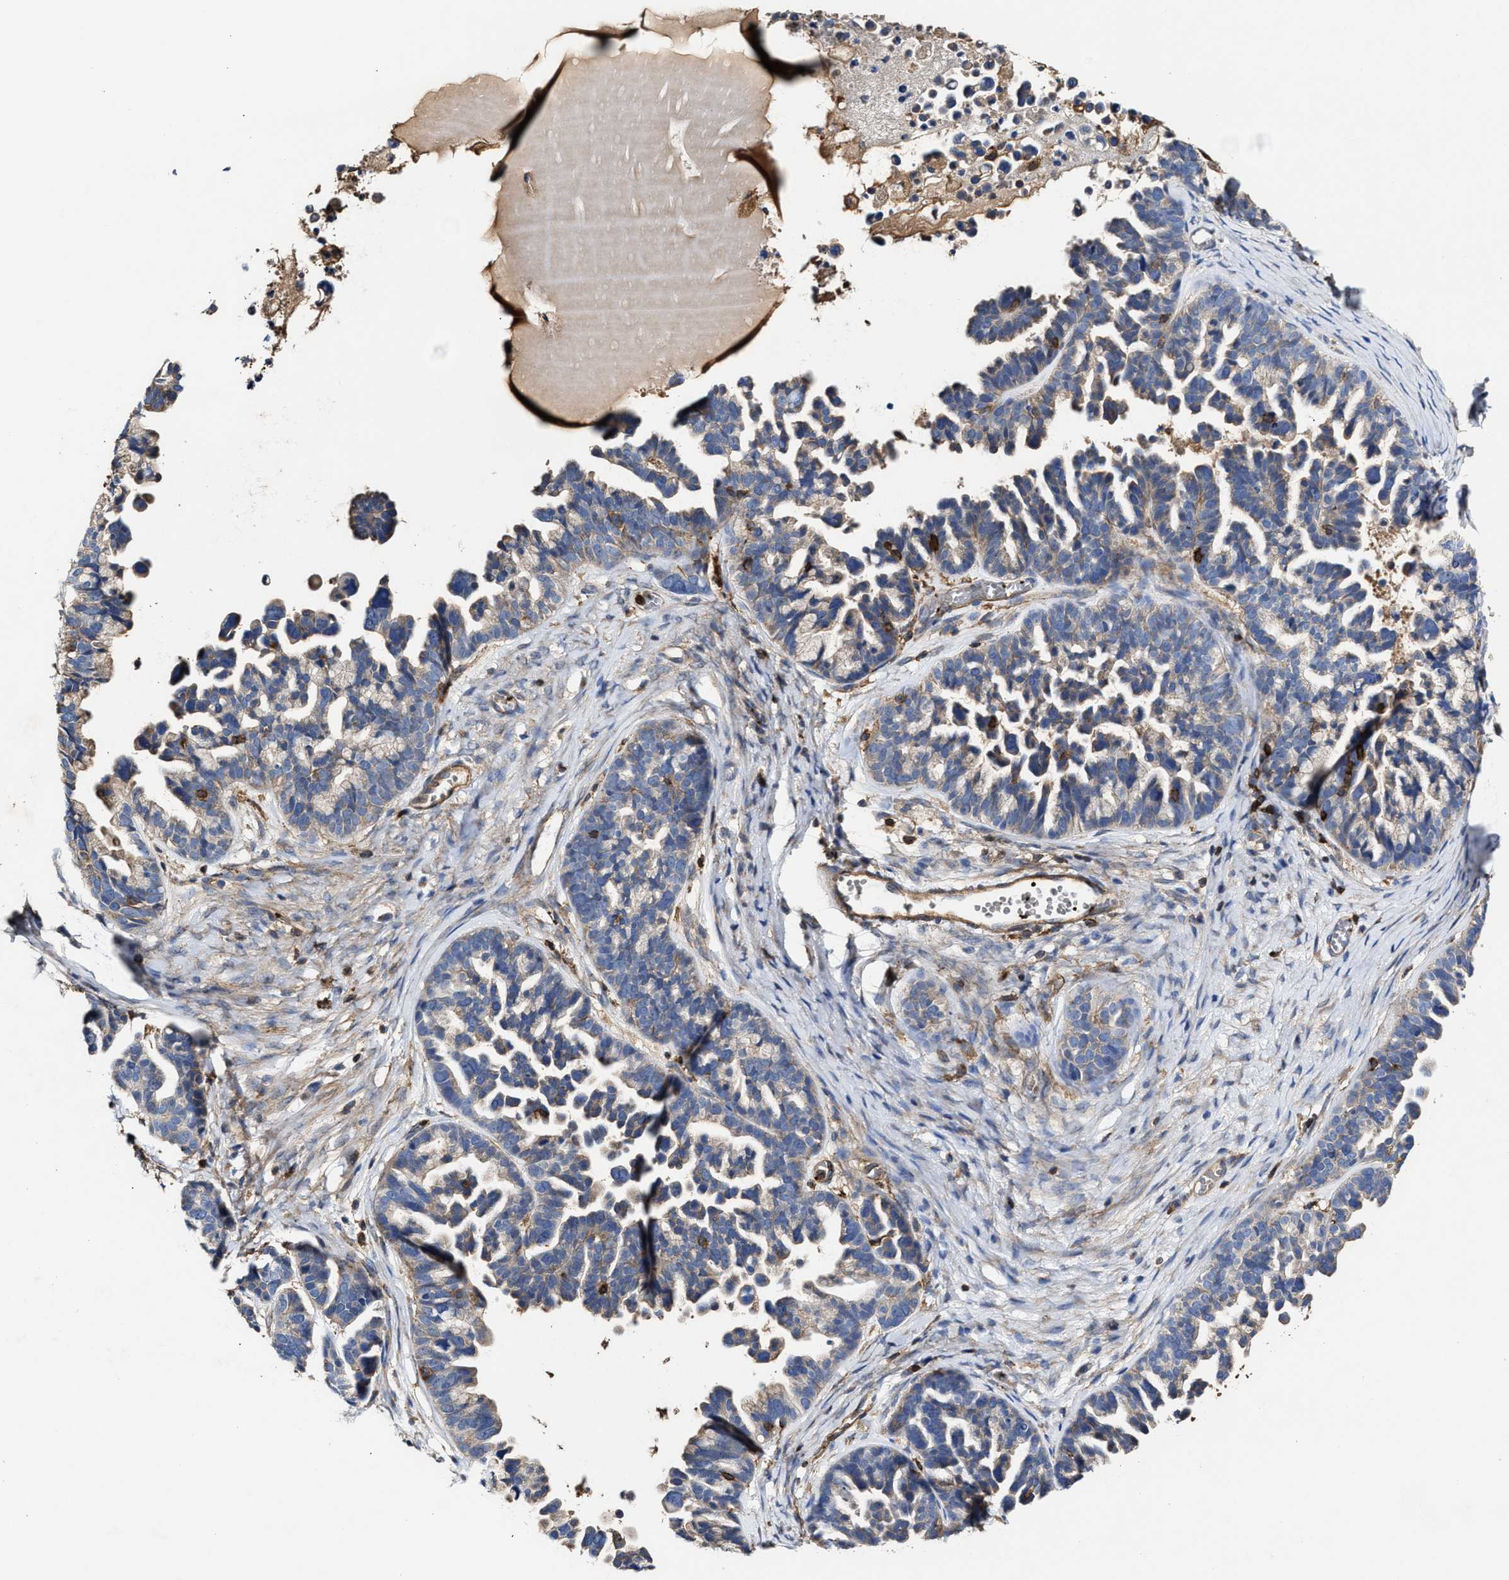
{"staining": {"intensity": "weak", "quantity": "<25%", "location": "cytoplasmic/membranous"}, "tissue": "ovarian cancer", "cell_type": "Tumor cells", "image_type": "cancer", "snomed": [{"axis": "morphology", "description": "Cystadenocarcinoma, serous, NOS"}, {"axis": "topography", "description": "Ovary"}], "caption": "Human serous cystadenocarcinoma (ovarian) stained for a protein using immunohistochemistry (IHC) shows no expression in tumor cells.", "gene": "HS3ST5", "patient": {"sex": "female", "age": 56}}